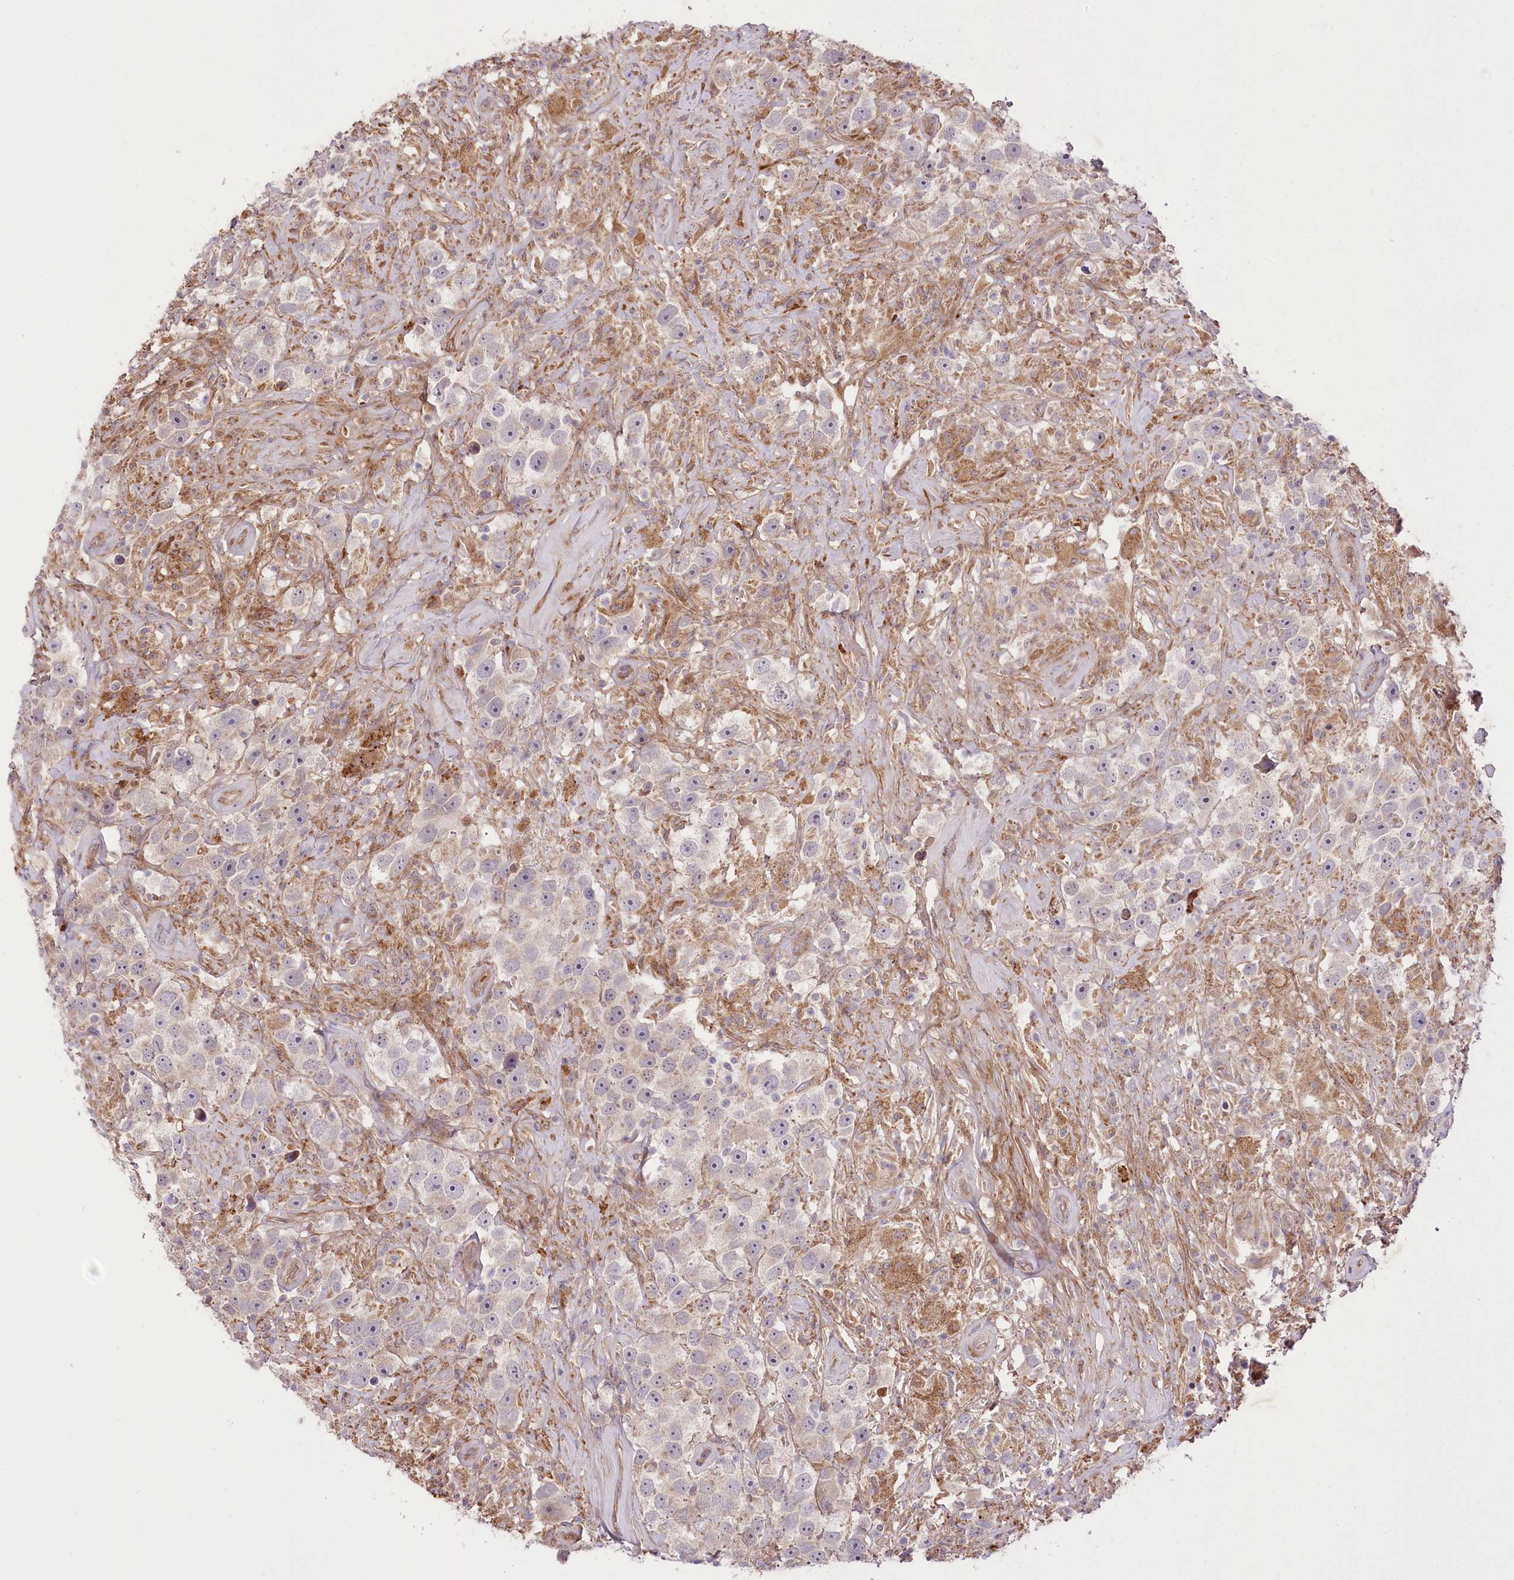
{"staining": {"intensity": "negative", "quantity": "none", "location": "none"}, "tissue": "testis cancer", "cell_type": "Tumor cells", "image_type": "cancer", "snomed": [{"axis": "morphology", "description": "Seminoma, NOS"}, {"axis": "topography", "description": "Testis"}], "caption": "DAB (3,3'-diaminobenzidine) immunohistochemical staining of human testis cancer (seminoma) exhibits no significant expression in tumor cells. (DAB immunohistochemistry (IHC) visualized using brightfield microscopy, high magnification).", "gene": "TRUB1", "patient": {"sex": "male", "age": 49}}